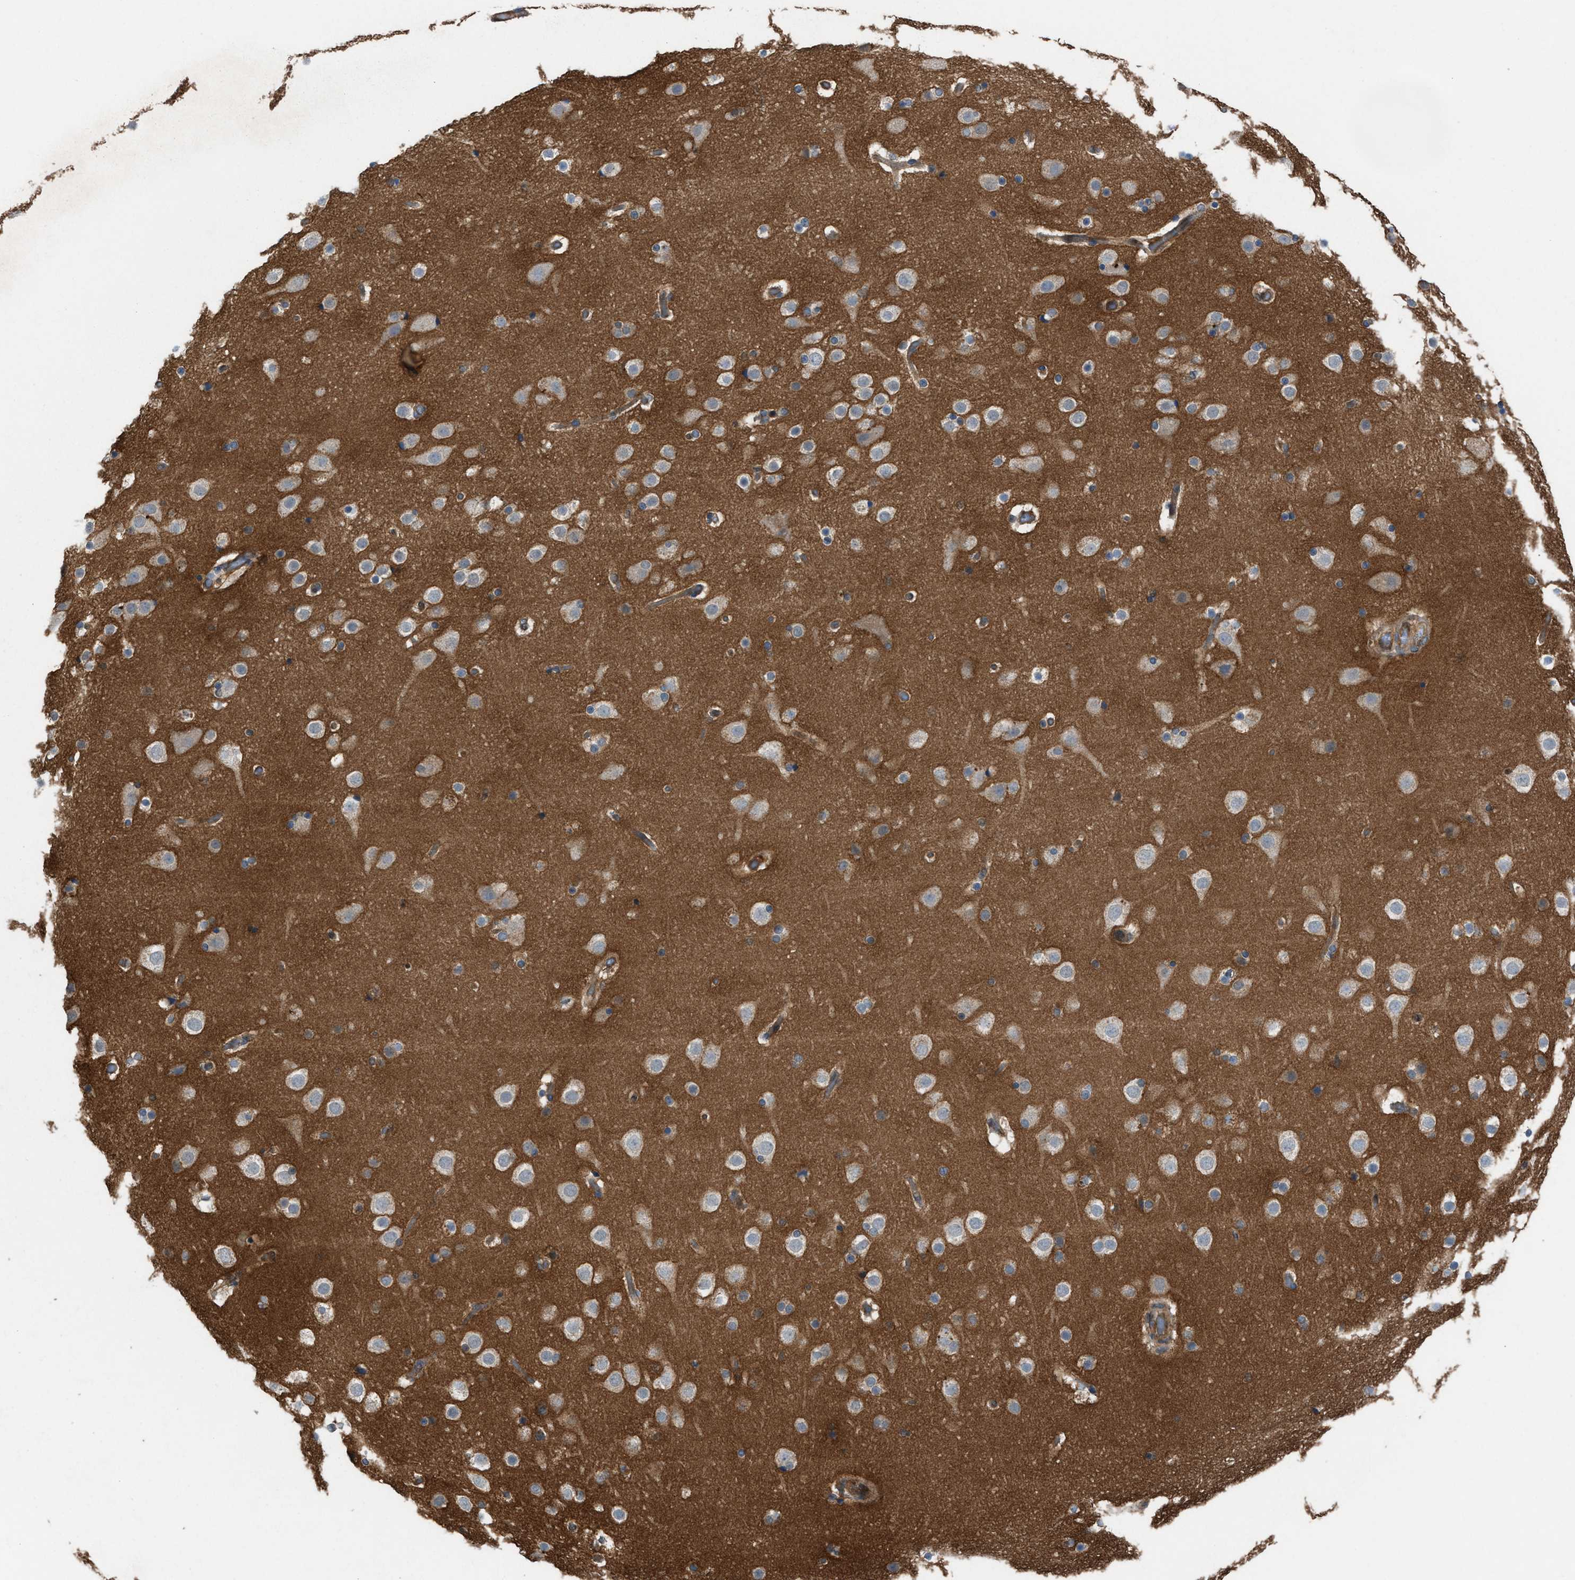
{"staining": {"intensity": "weak", "quantity": ">75%", "location": "cytoplasmic/membranous"}, "tissue": "cerebral cortex", "cell_type": "Endothelial cells", "image_type": "normal", "snomed": [{"axis": "morphology", "description": "Normal tissue, NOS"}, {"axis": "topography", "description": "Cerebral cortex"}], "caption": "Endothelial cells show weak cytoplasmic/membranous positivity in about >75% of cells in benign cerebral cortex.", "gene": "TPK1", "patient": {"sex": "male", "age": 57}}